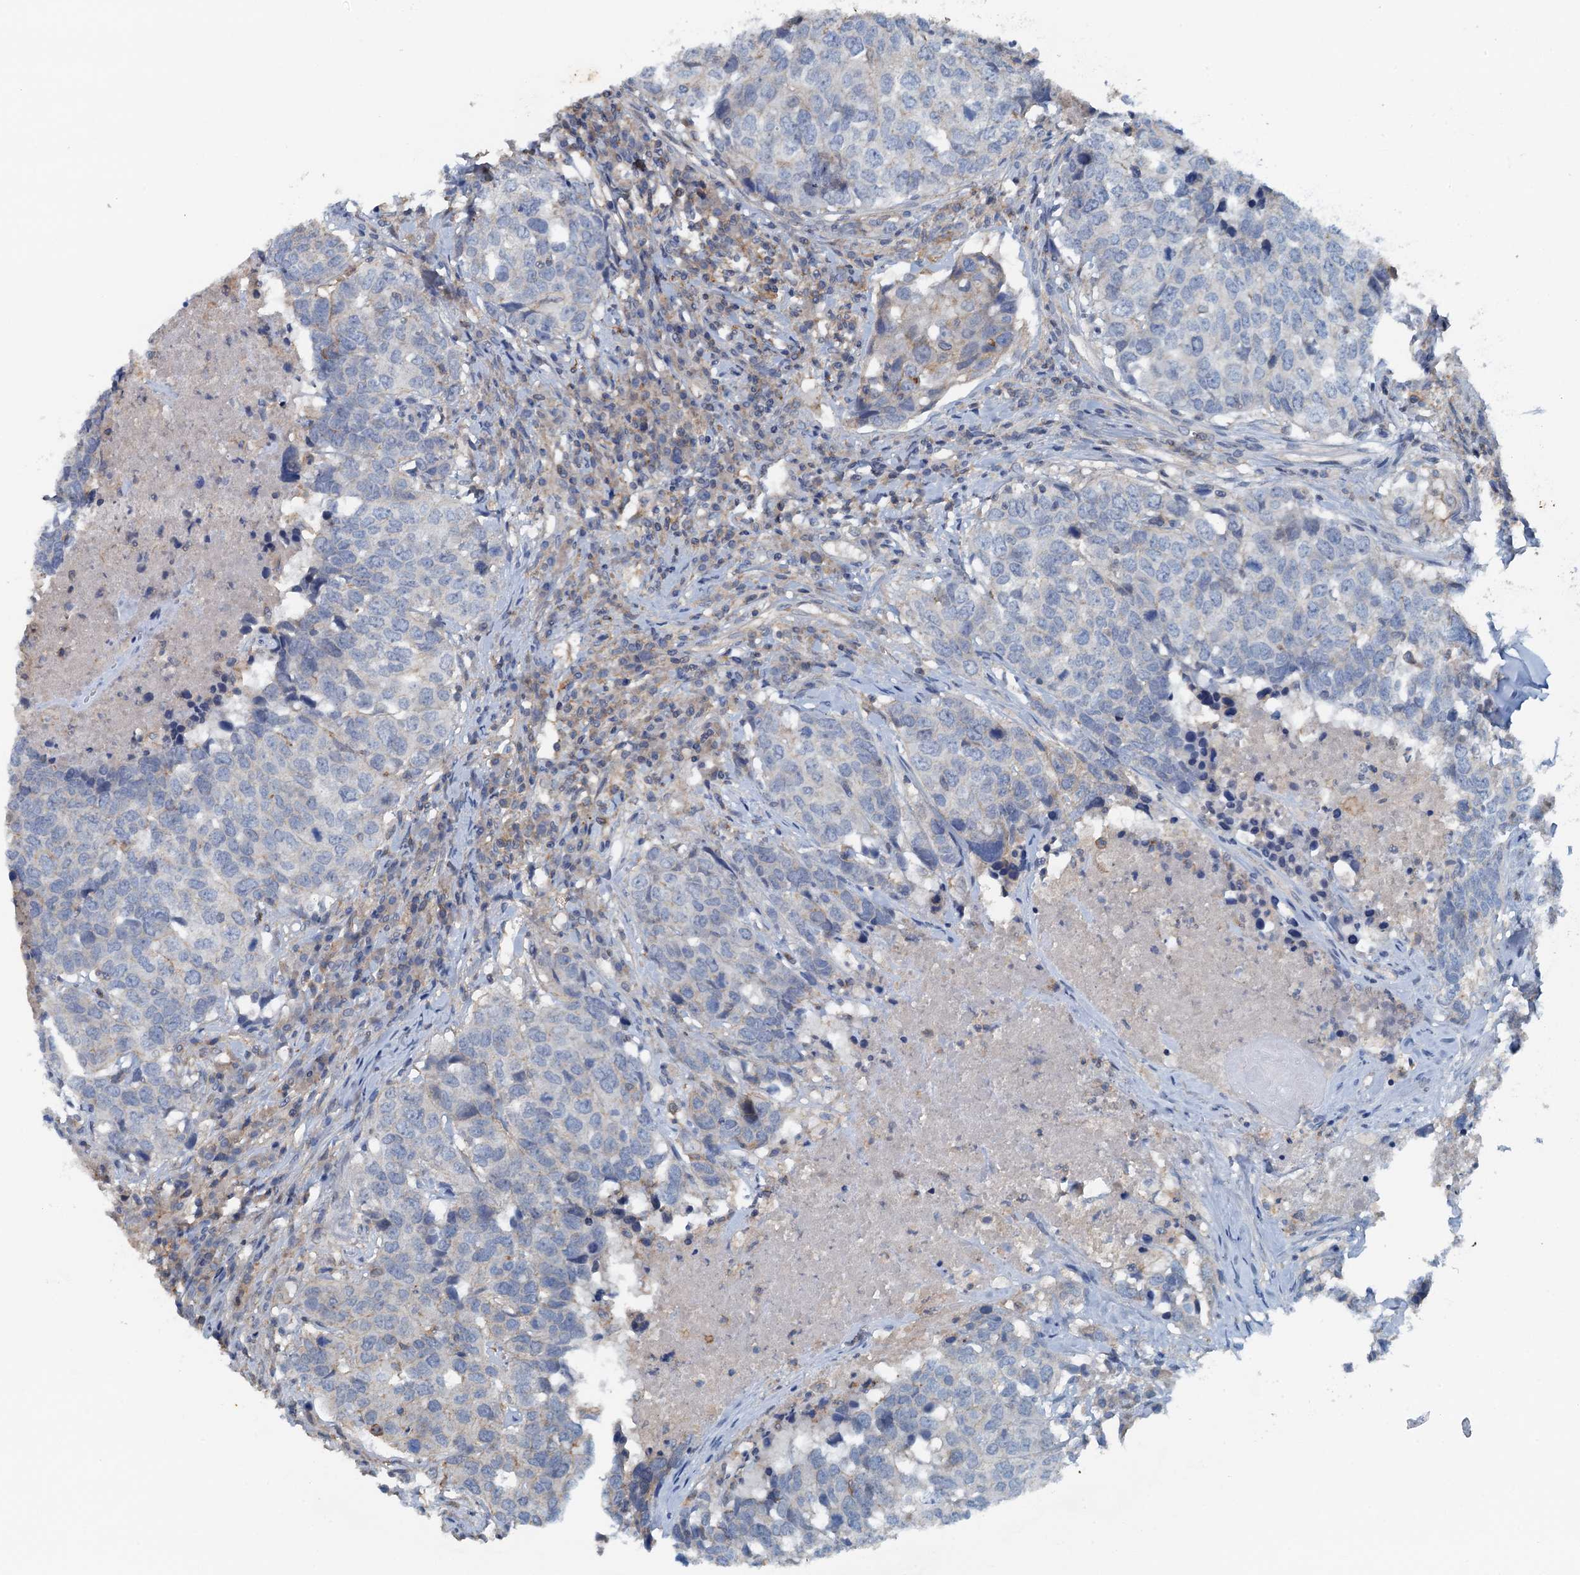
{"staining": {"intensity": "negative", "quantity": "none", "location": "none"}, "tissue": "head and neck cancer", "cell_type": "Tumor cells", "image_type": "cancer", "snomed": [{"axis": "morphology", "description": "Squamous cell carcinoma, NOS"}, {"axis": "topography", "description": "Head-Neck"}], "caption": "Squamous cell carcinoma (head and neck) was stained to show a protein in brown. There is no significant positivity in tumor cells.", "gene": "THAP10", "patient": {"sex": "male", "age": 66}}